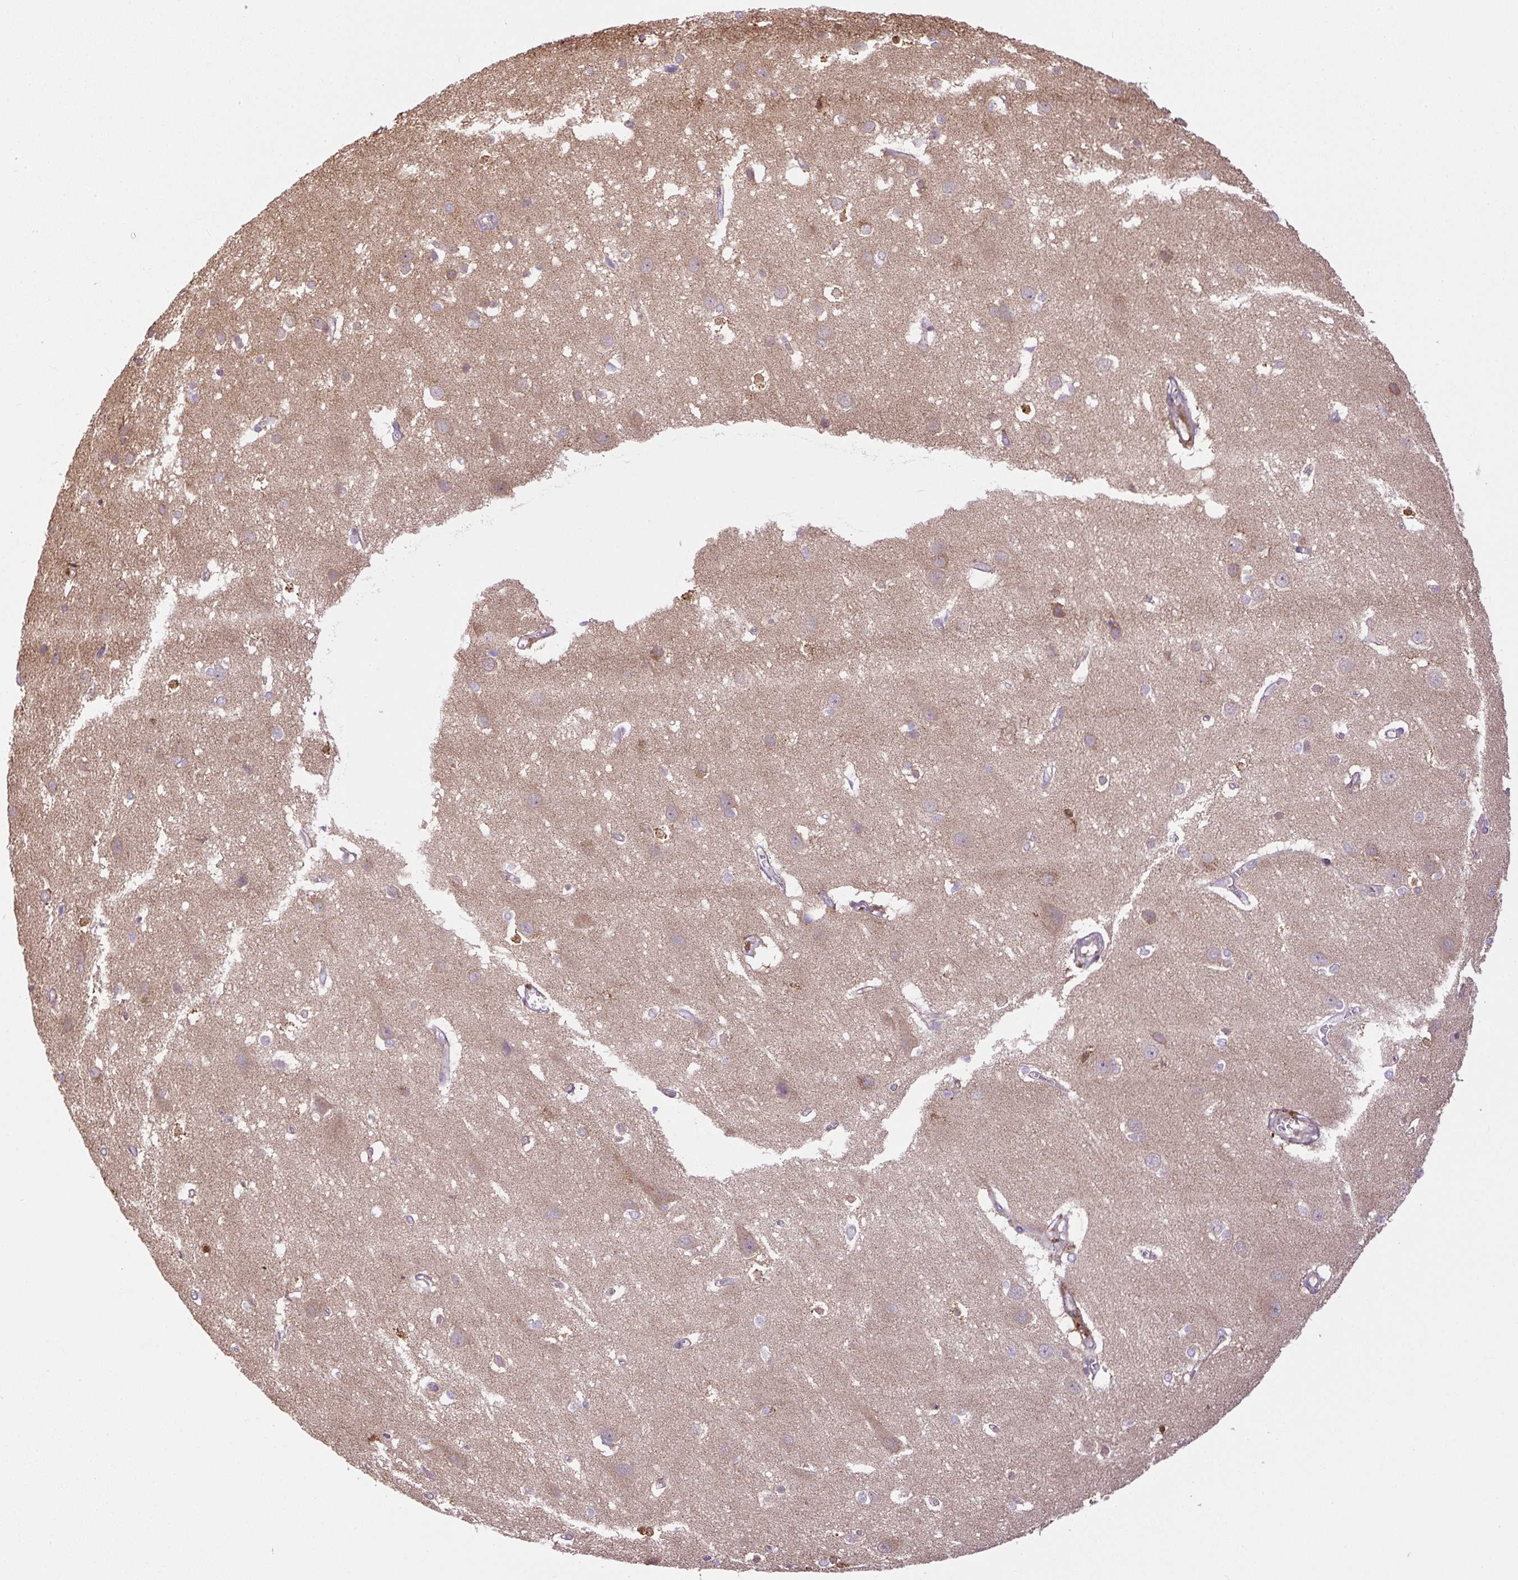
{"staining": {"intensity": "weak", "quantity": ">75%", "location": "cytoplasmic/membranous"}, "tissue": "cerebral cortex", "cell_type": "Endothelial cells", "image_type": "normal", "snomed": [{"axis": "morphology", "description": "Normal tissue, NOS"}, {"axis": "topography", "description": "Cerebral cortex"}], "caption": "A brown stain labels weak cytoplasmic/membranous expression of a protein in endothelial cells of normal cerebral cortex.", "gene": "PPME1", "patient": {"sex": "male", "age": 37}}